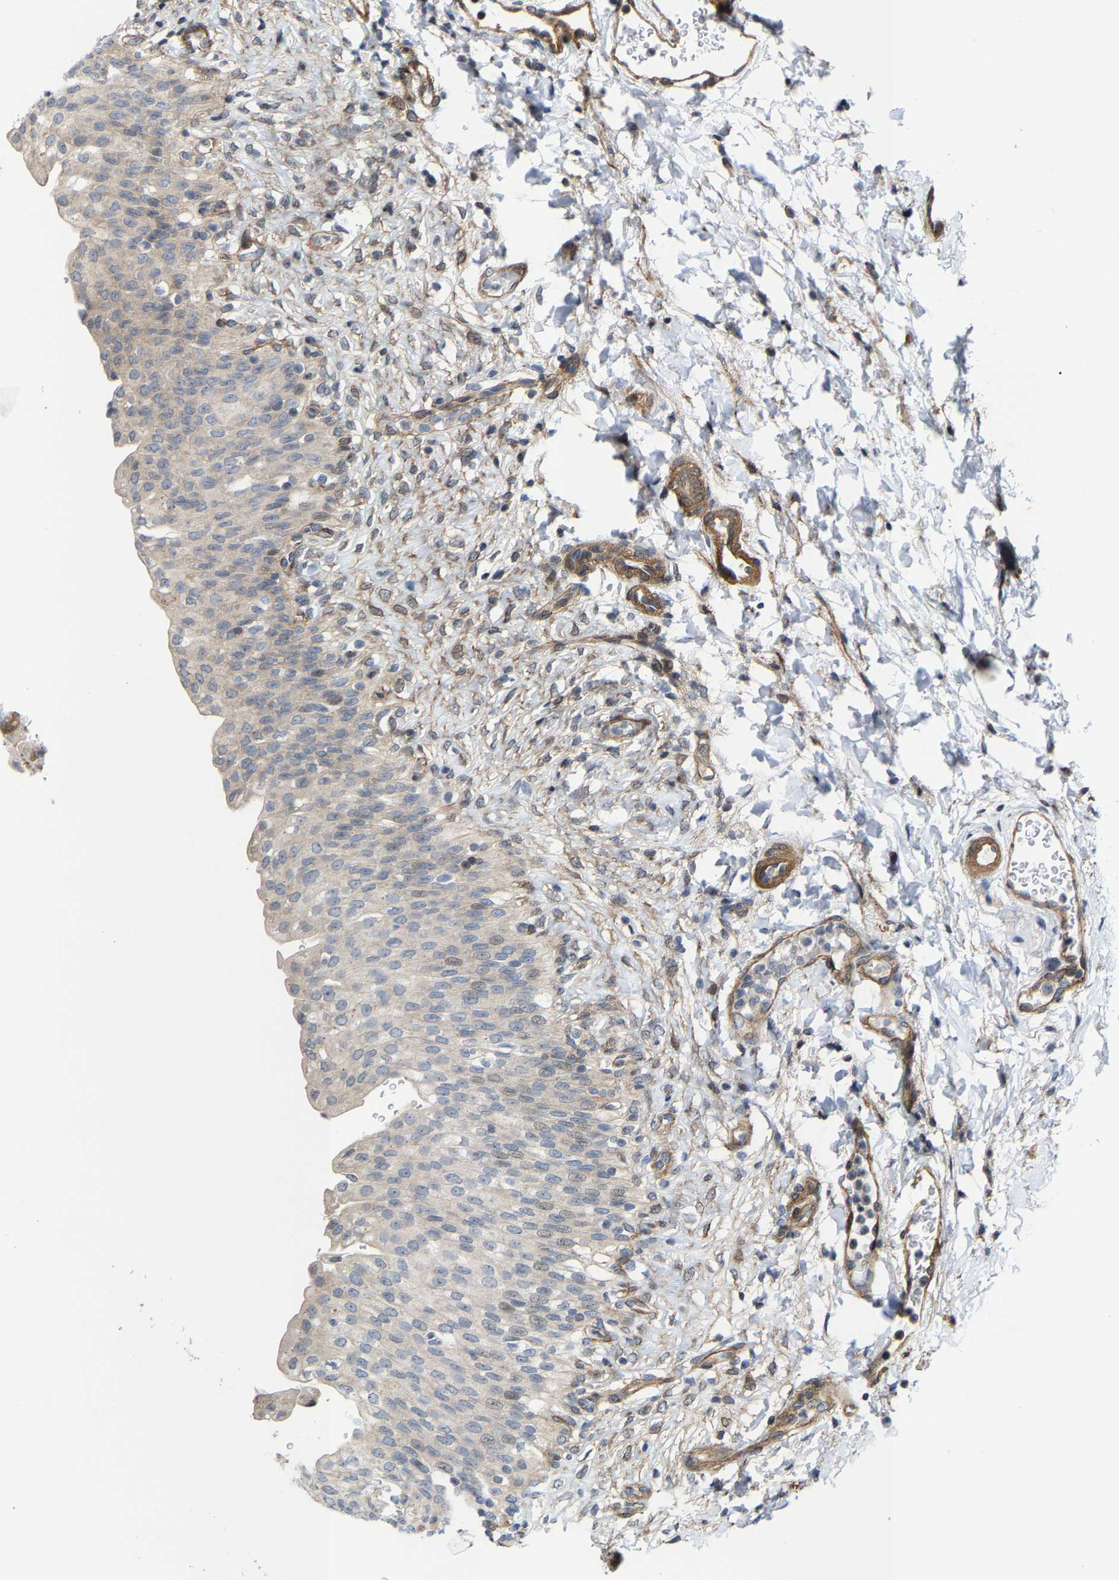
{"staining": {"intensity": "weak", "quantity": ">75%", "location": "cytoplasmic/membranous"}, "tissue": "urinary bladder", "cell_type": "Urothelial cells", "image_type": "normal", "snomed": [{"axis": "morphology", "description": "Urothelial carcinoma, High grade"}, {"axis": "topography", "description": "Urinary bladder"}], "caption": "The image exhibits staining of benign urinary bladder, revealing weak cytoplasmic/membranous protein staining (brown color) within urothelial cells. Nuclei are stained in blue.", "gene": "TGFB1I1", "patient": {"sex": "male", "age": 46}}